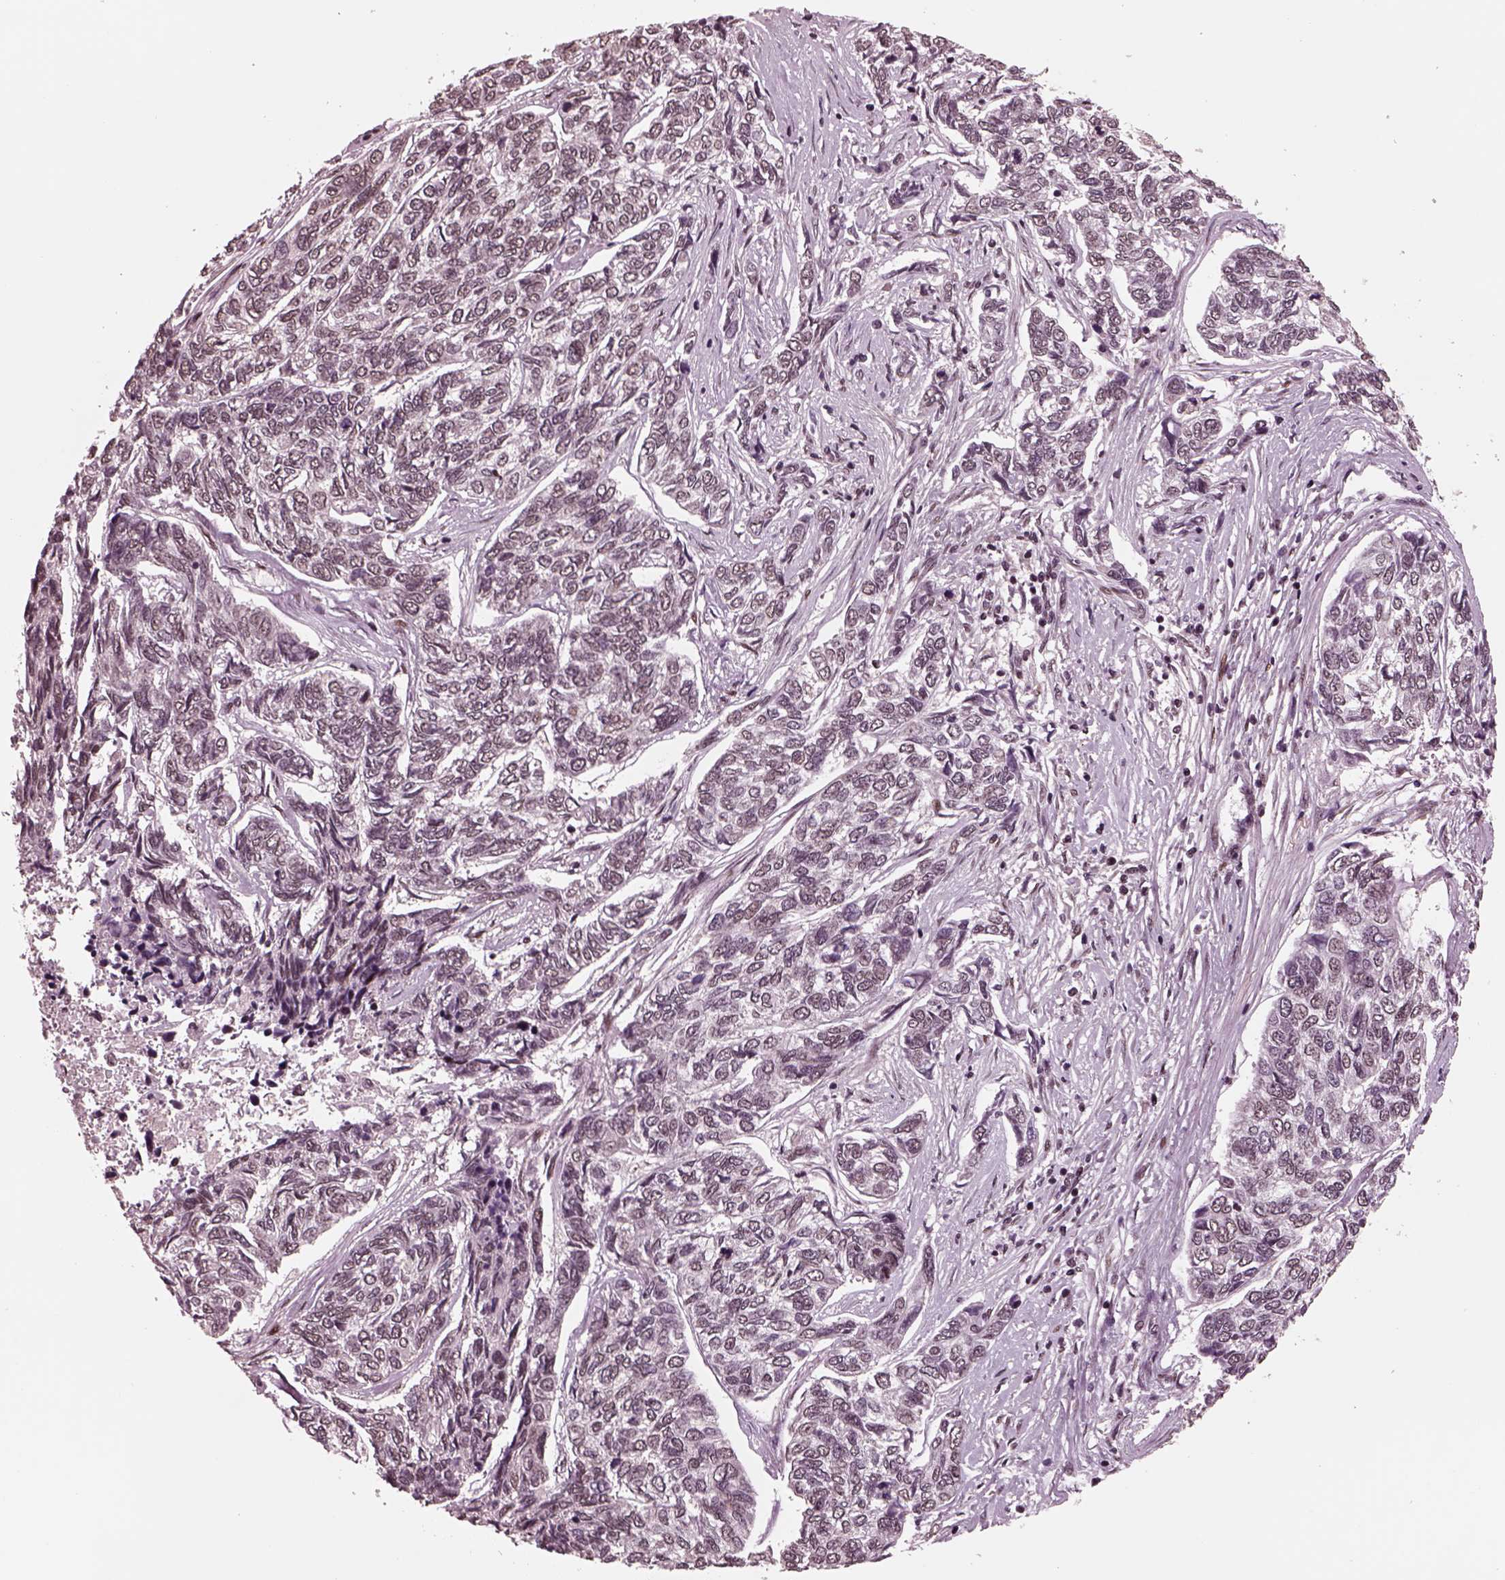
{"staining": {"intensity": "negative", "quantity": "none", "location": "none"}, "tissue": "skin cancer", "cell_type": "Tumor cells", "image_type": "cancer", "snomed": [{"axis": "morphology", "description": "Basal cell carcinoma"}, {"axis": "topography", "description": "Skin"}], "caption": "An immunohistochemistry (IHC) image of skin basal cell carcinoma is shown. There is no staining in tumor cells of skin basal cell carcinoma.", "gene": "NAP1L5", "patient": {"sex": "female", "age": 65}}